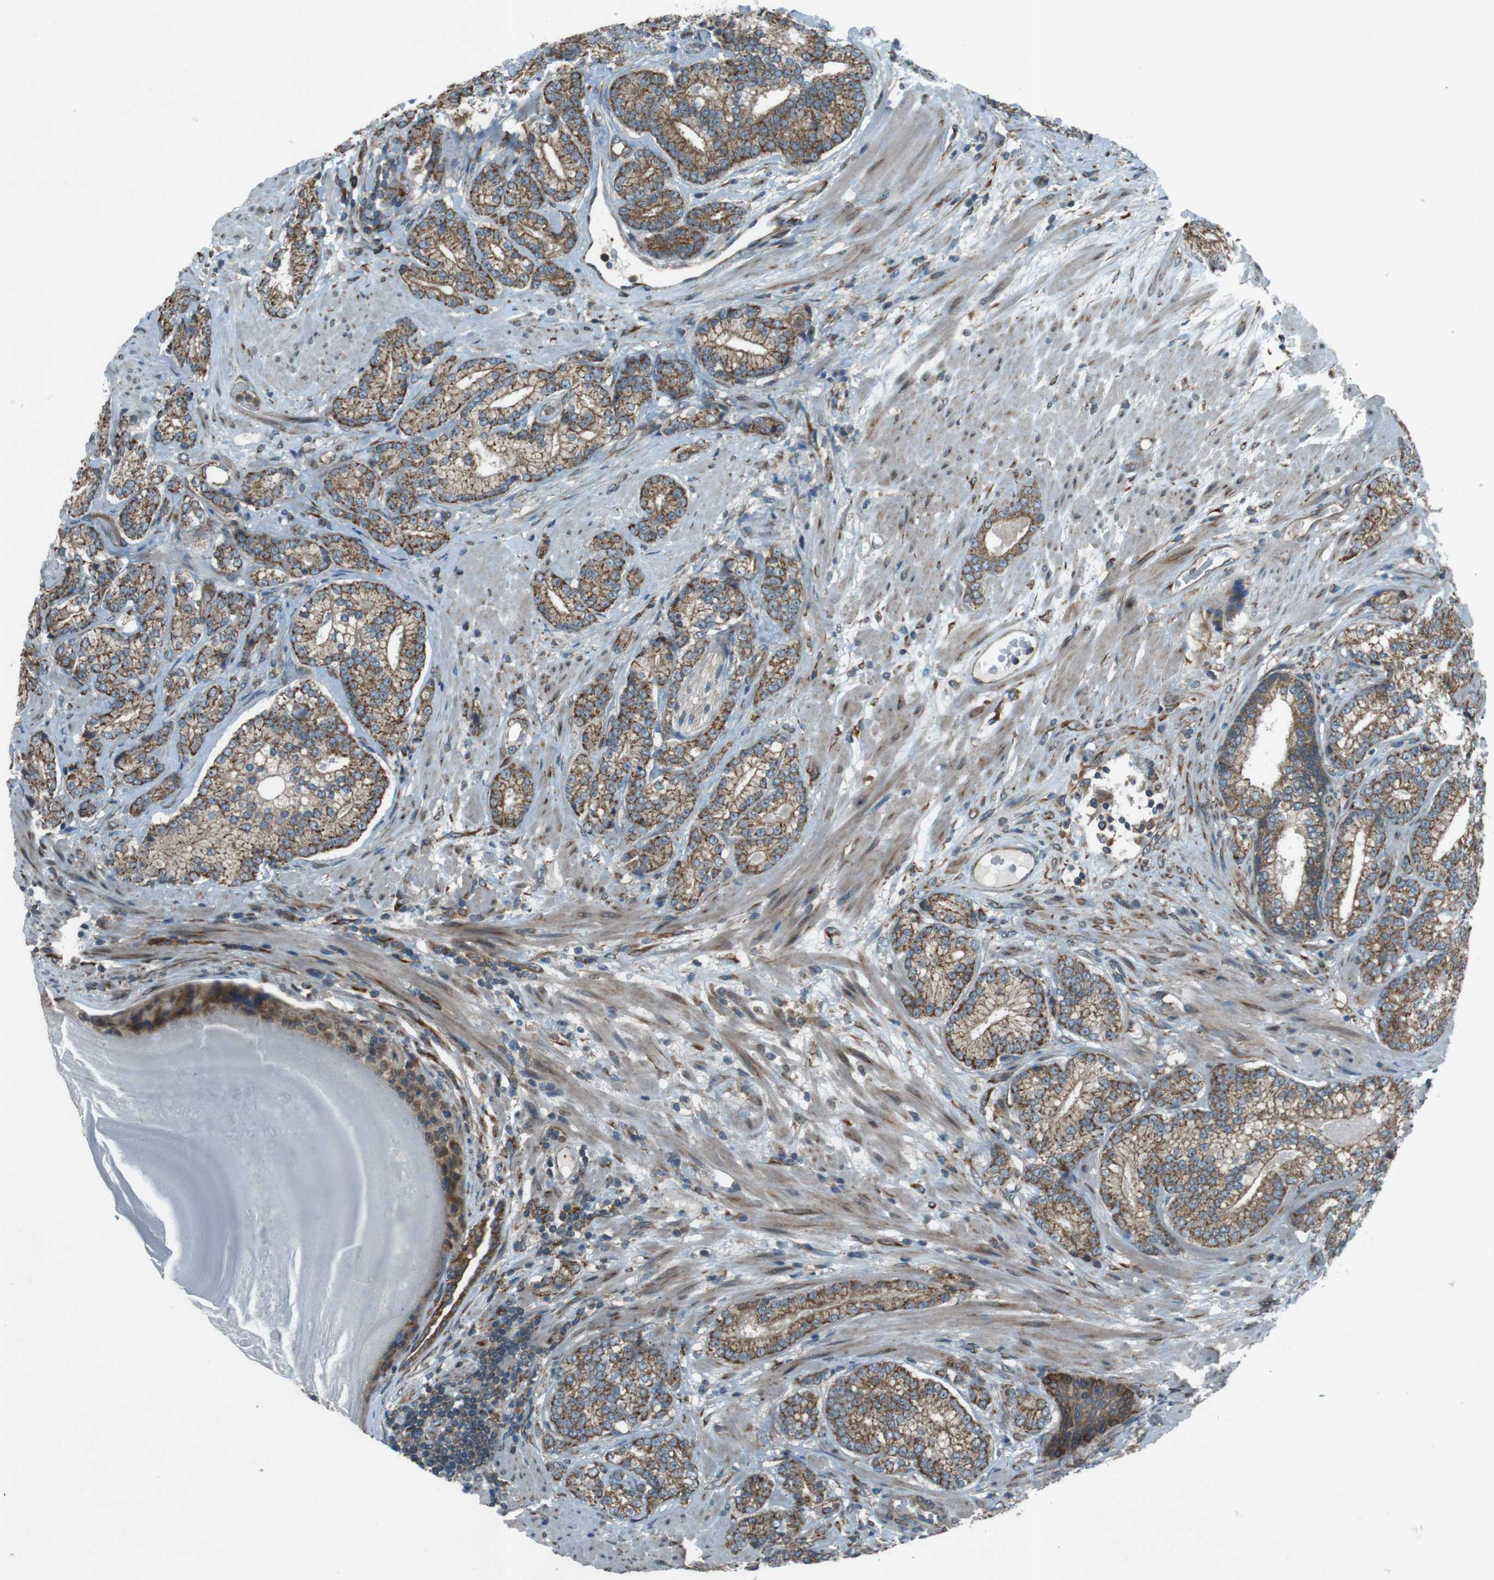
{"staining": {"intensity": "moderate", "quantity": ">75%", "location": "cytoplasmic/membranous"}, "tissue": "prostate cancer", "cell_type": "Tumor cells", "image_type": "cancer", "snomed": [{"axis": "morphology", "description": "Adenocarcinoma, High grade"}, {"axis": "topography", "description": "Prostate"}], "caption": "Moderate cytoplasmic/membranous protein staining is present in about >75% of tumor cells in prostate cancer.", "gene": "SLC41A1", "patient": {"sex": "male", "age": 61}}